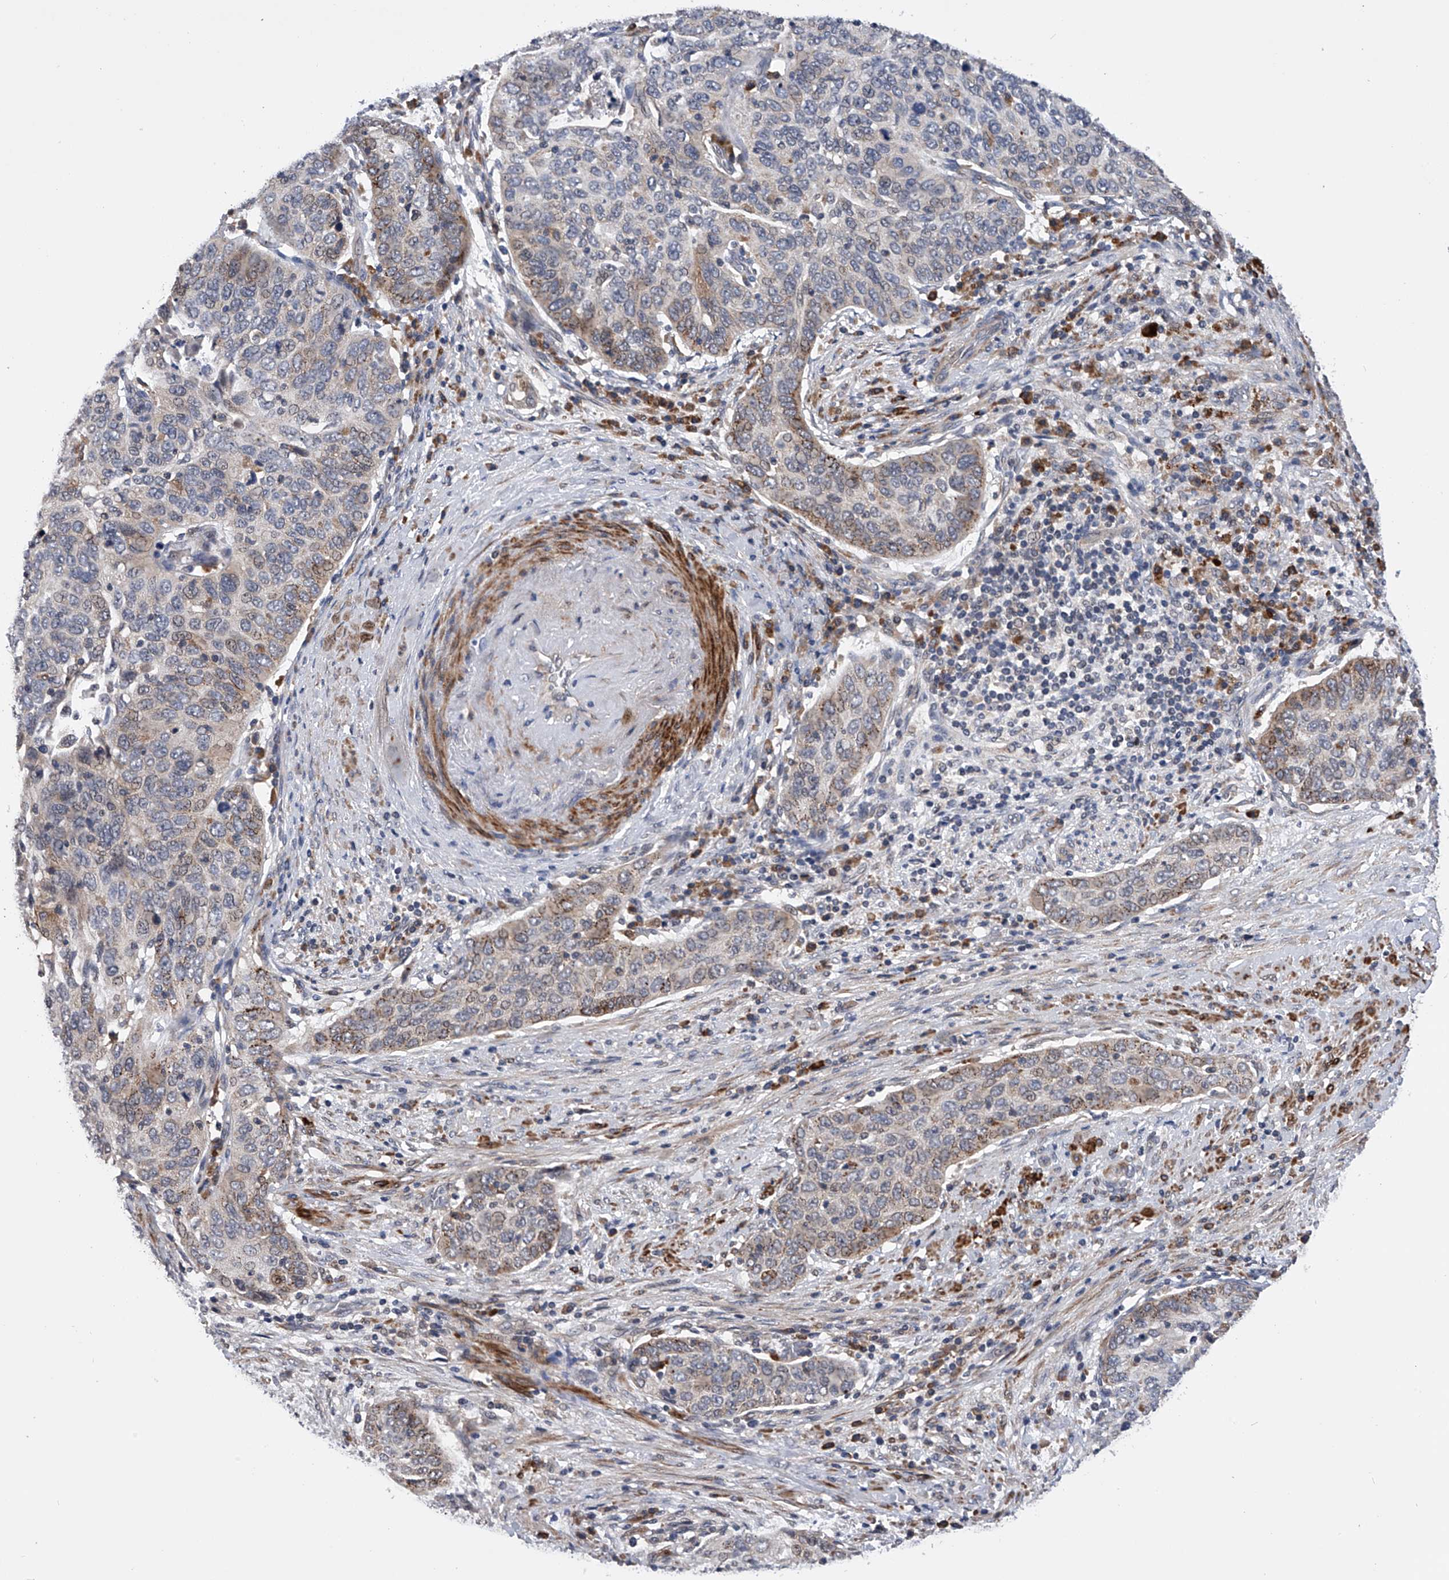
{"staining": {"intensity": "weak", "quantity": "<25%", "location": "cytoplasmic/membranous"}, "tissue": "cervical cancer", "cell_type": "Tumor cells", "image_type": "cancer", "snomed": [{"axis": "morphology", "description": "Squamous cell carcinoma, NOS"}, {"axis": "topography", "description": "Cervix"}], "caption": "Tumor cells are negative for brown protein staining in cervical cancer. (DAB IHC with hematoxylin counter stain).", "gene": "SPOCK1", "patient": {"sex": "female", "age": 60}}